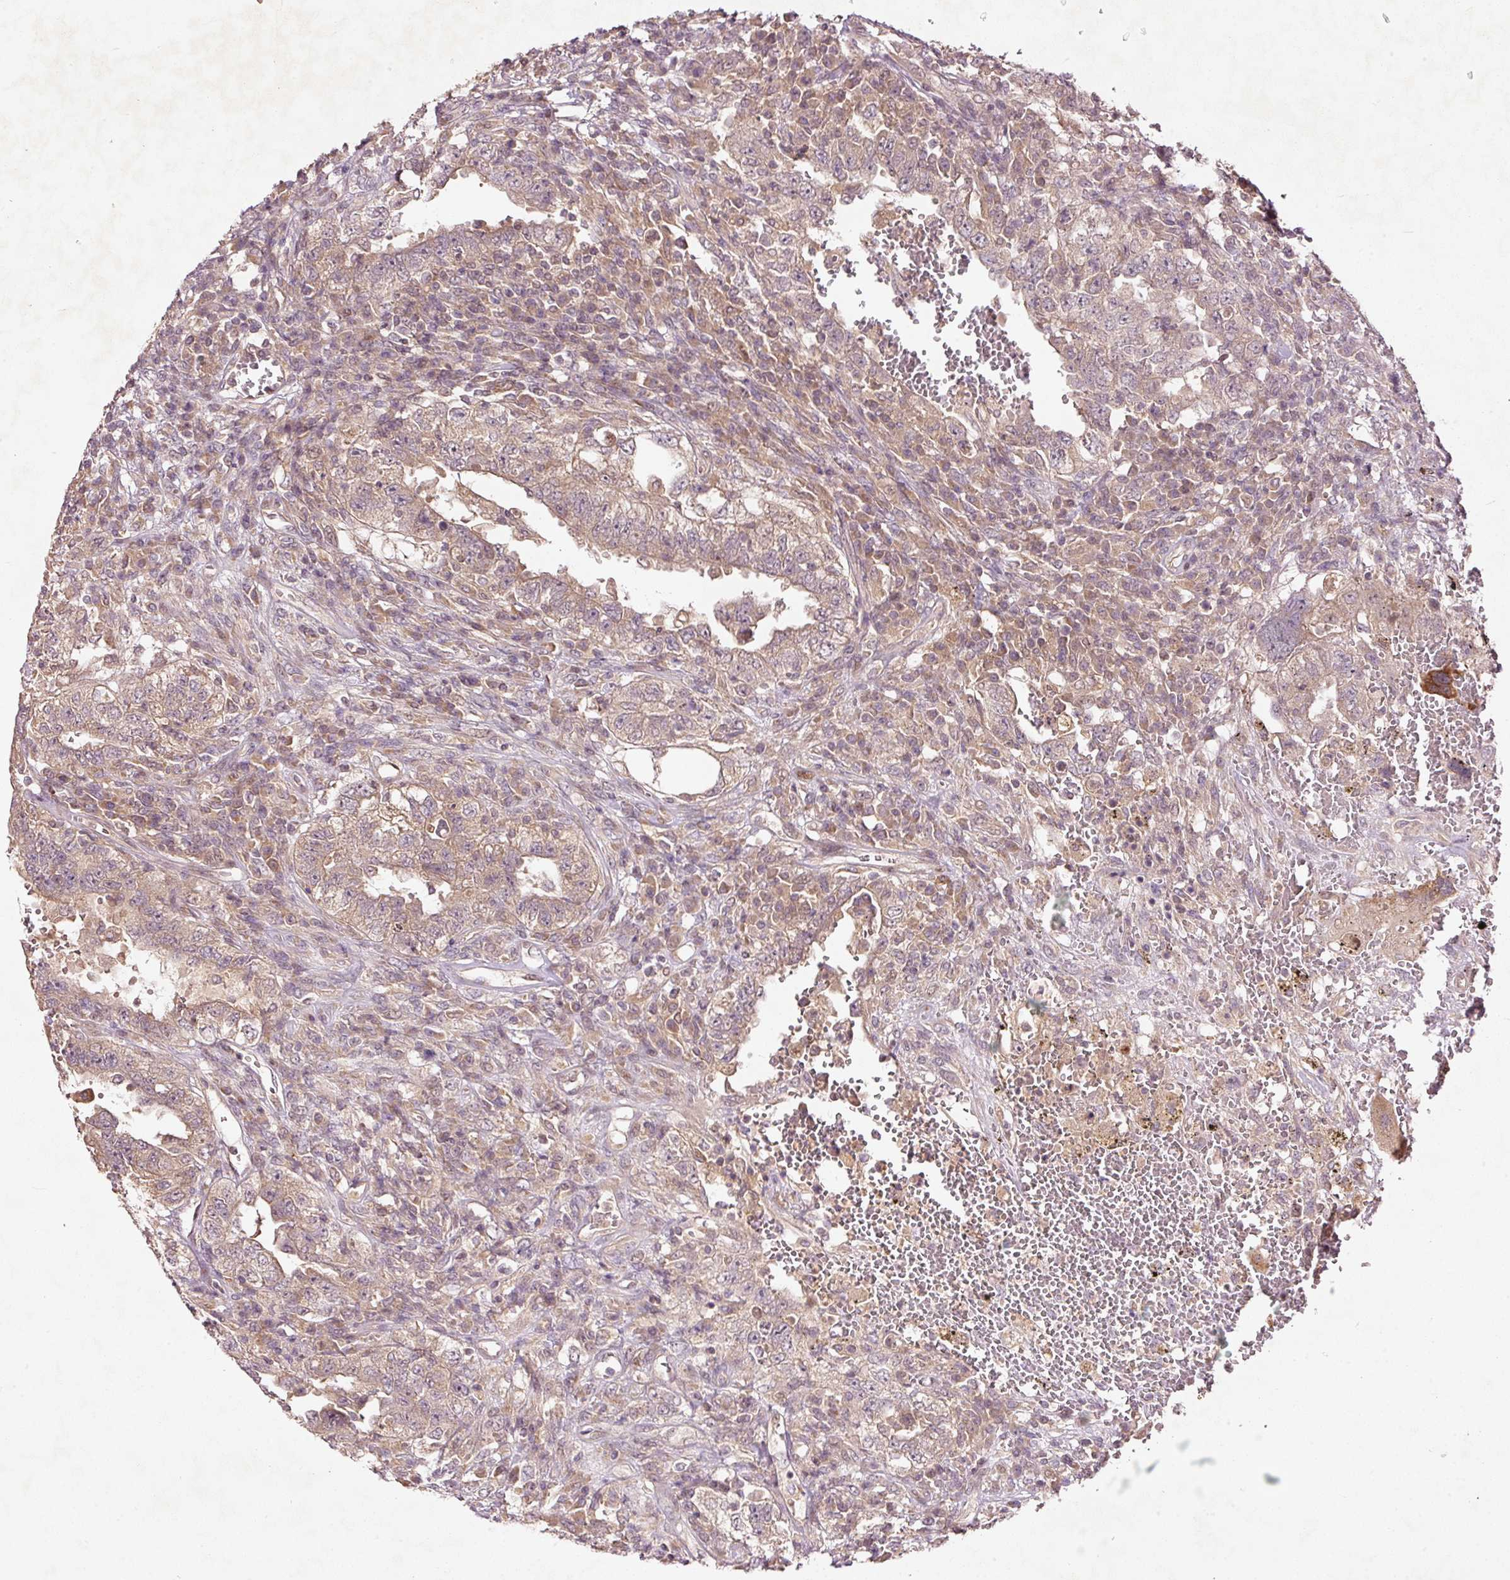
{"staining": {"intensity": "weak", "quantity": ">75%", "location": "cytoplasmic/membranous,nuclear"}, "tissue": "testis cancer", "cell_type": "Tumor cells", "image_type": "cancer", "snomed": [{"axis": "morphology", "description": "Carcinoma, Embryonal, NOS"}, {"axis": "topography", "description": "Testis"}], "caption": "An image of human testis cancer (embryonal carcinoma) stained for a protein demonstrates weak cytoplasmic/membranous and nuclear brown staining in tumor cells.", "gene": "PCDHB1", "patient": {"sex": "male", "age": 26}}